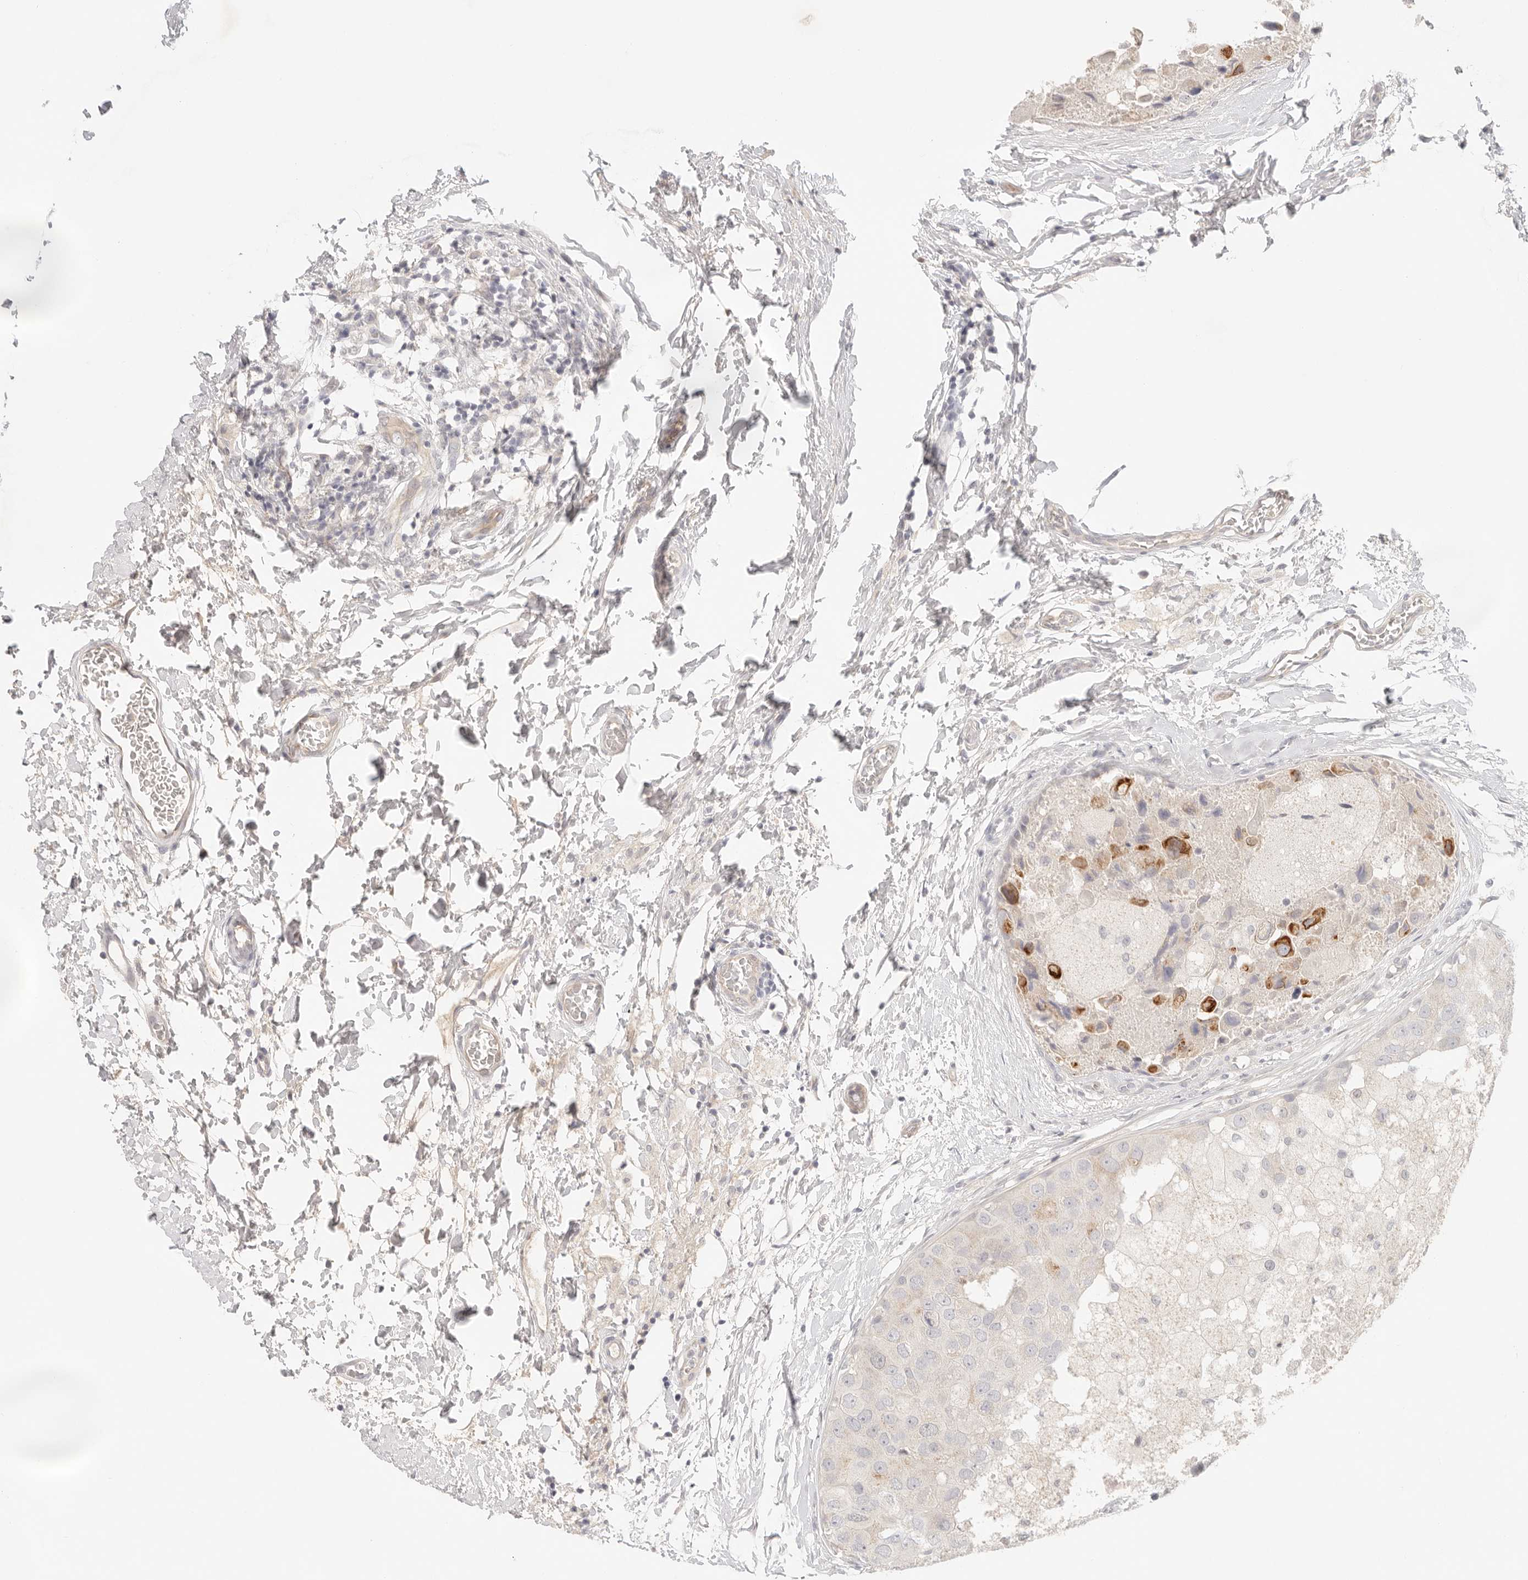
{"staining": {"intensity": "strong", "quantity": "<25%", "location": "cytoplasmic/membranous"}, "tissue": "breast cancer", "cell_type": "Tumor cells", "image_type": "cancer", "snomed": [{"axis": "morphology", "description": "Duct carcinoma"}, {"axis": "topography", "description": "Breast"}], "caption": "Protein expression analysis of breast cancer (infiltrating ductal carcinoma) reveals strong cytoplasmic/membranous positivity in approximately <25% of tumor cells.", "gene": "SPHK1", "patient": {"sex": "female", "age": 62}}